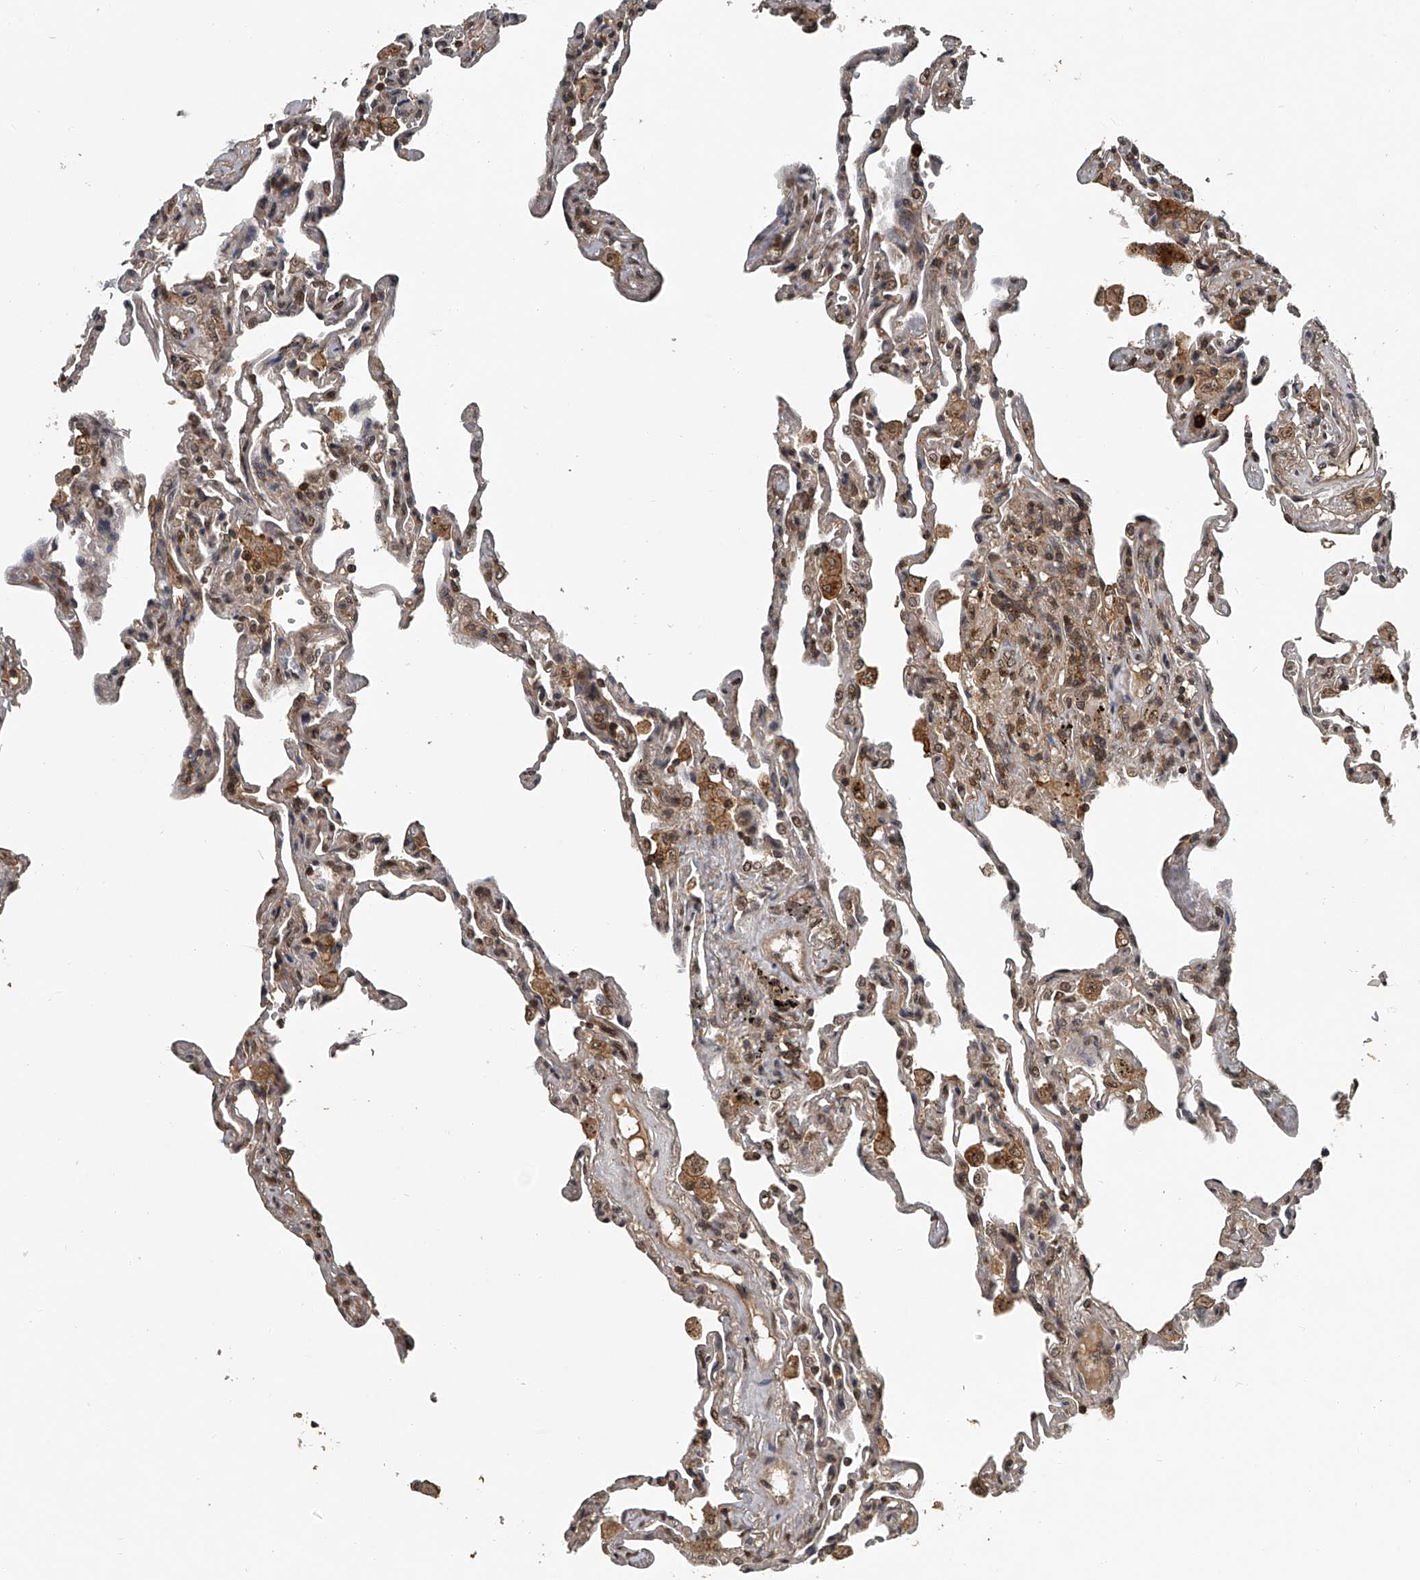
{"staining": {"intensity": "moderate", "quantity": ">75%", "location": "cytoplasmic/membranous,nuclear"}, "tissue": "lung", "cell_type": "Alveolar cells", "image_type": "normal", "snomed": [{"axis": "morphology", "description": "Normal tissue, NOS"}, {"axis": "topography", "description": "Lung"}], "caption": "Alveolar cells show moderate cytoplasmic/membranous,nuclear positivity in approximately >75% of cells in unremarkable lung.", "gene": "PLEKHG1", "patient": {"sex": "male", "age": 59}}